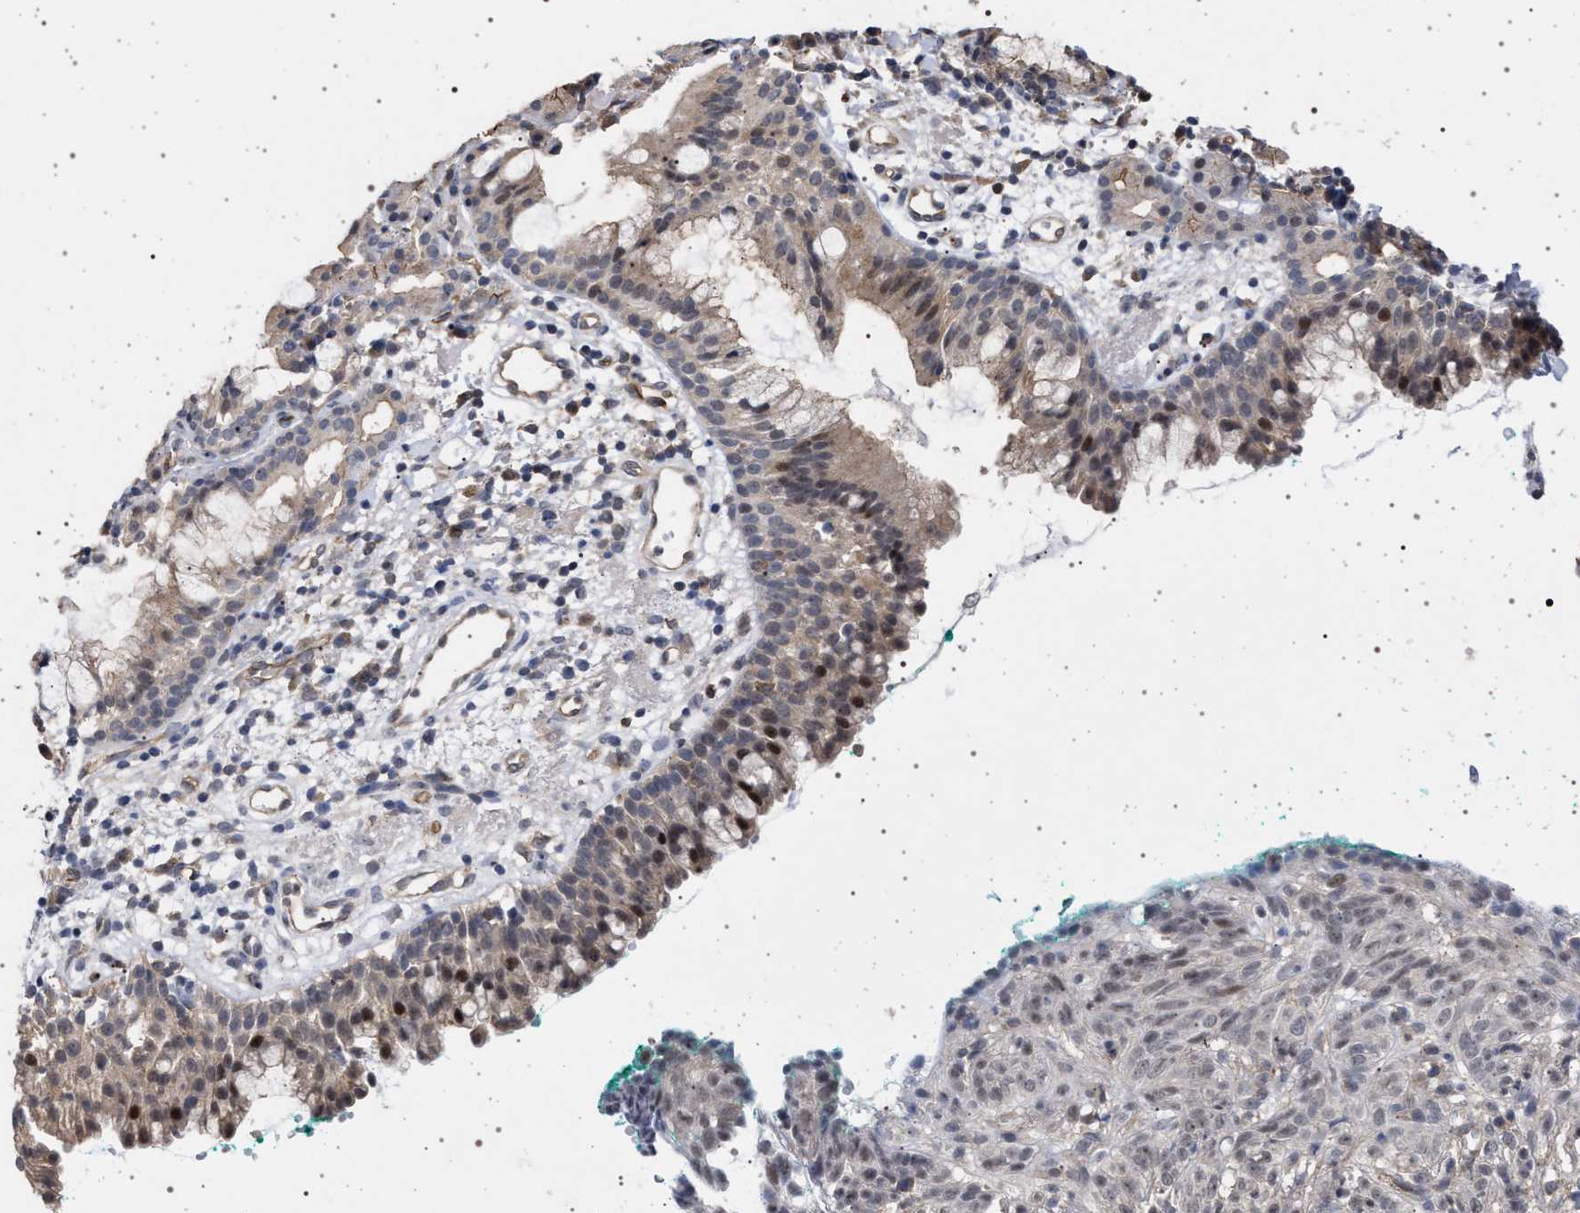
{"staining": {"intensity": "weak", "quantity": ">75%", "location": "cytoplasmic/membranous,nuclear"}, "tissue": "nasopharynx", "cell_type": "Respiratory epithelial cells", "image_type": "normal", "snomed": [{"axis": "morphology", "description": "Normal tissue, NOS"}, {"axis": "morphology", "description": "Basal cell carcinoma"}, {"axis": "topography", "description": "Cartilage tissue"}, {"axis": "topography", "description": "Nasopharynx"}, {"axis": "topography", "description": "Oral tissue"}], "caption": "Benign nasopharynx reveals weak cytoplasmic/membranous,nuclear positivity in approximately >75% of respiratory epithelial cells.", "gene": "RBM48", "patient": {"sex": "female", "age": 77}}